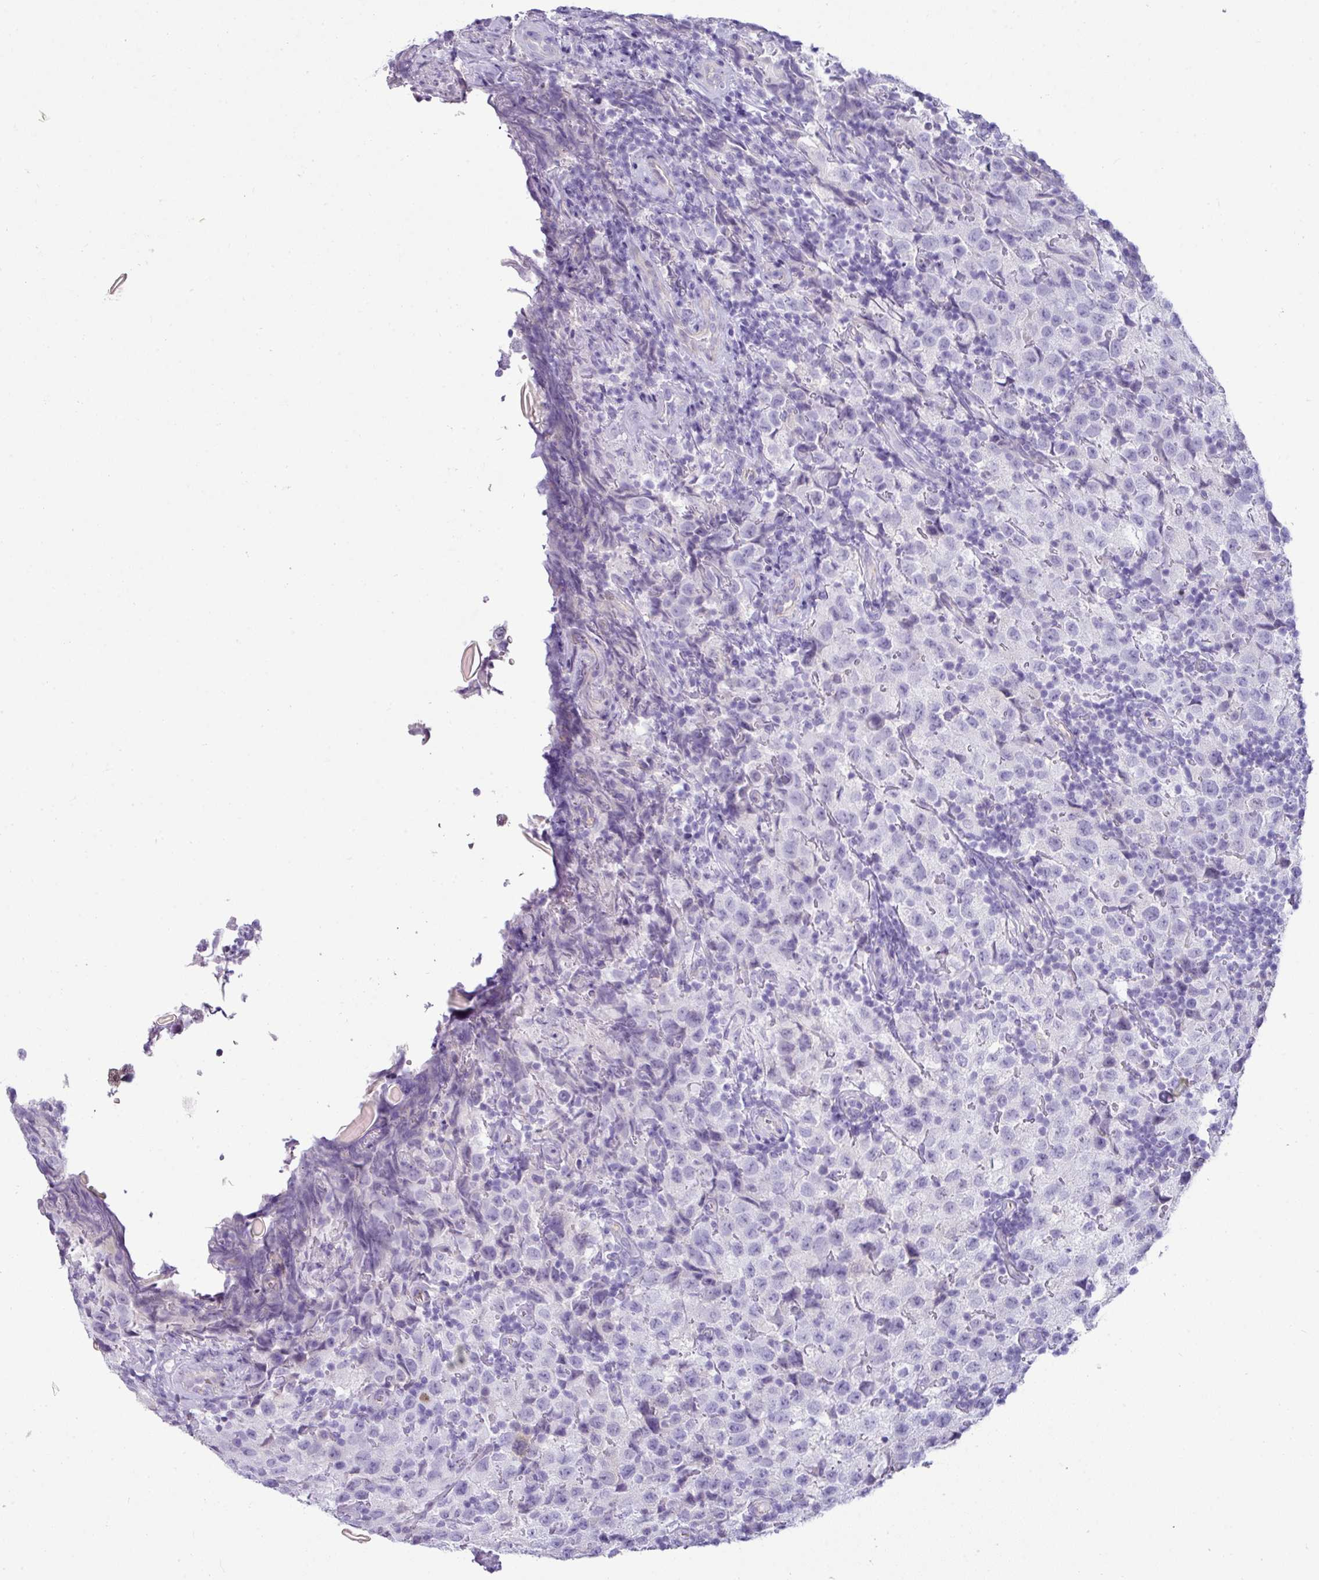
{"staining": {"intensity": "negative", "quantity": "none", "location": "none"}, "tissue": "testis cancer", "cell_type": "Tumor cells", "image_type": "cancer", "snomed": [{"axis": "morphology", "description": "Seminoma, NOS"}, {"axis": "morphology", "description": "Carcinoma, Embryonal, NOS"}, {"axis": "topography", "description": "Testis"}], "caption": "The micrograph displays no staining of tumor cells in testis cancer.", "gene": "VCX2", "patient": {"sex": "male", "age": 41}}